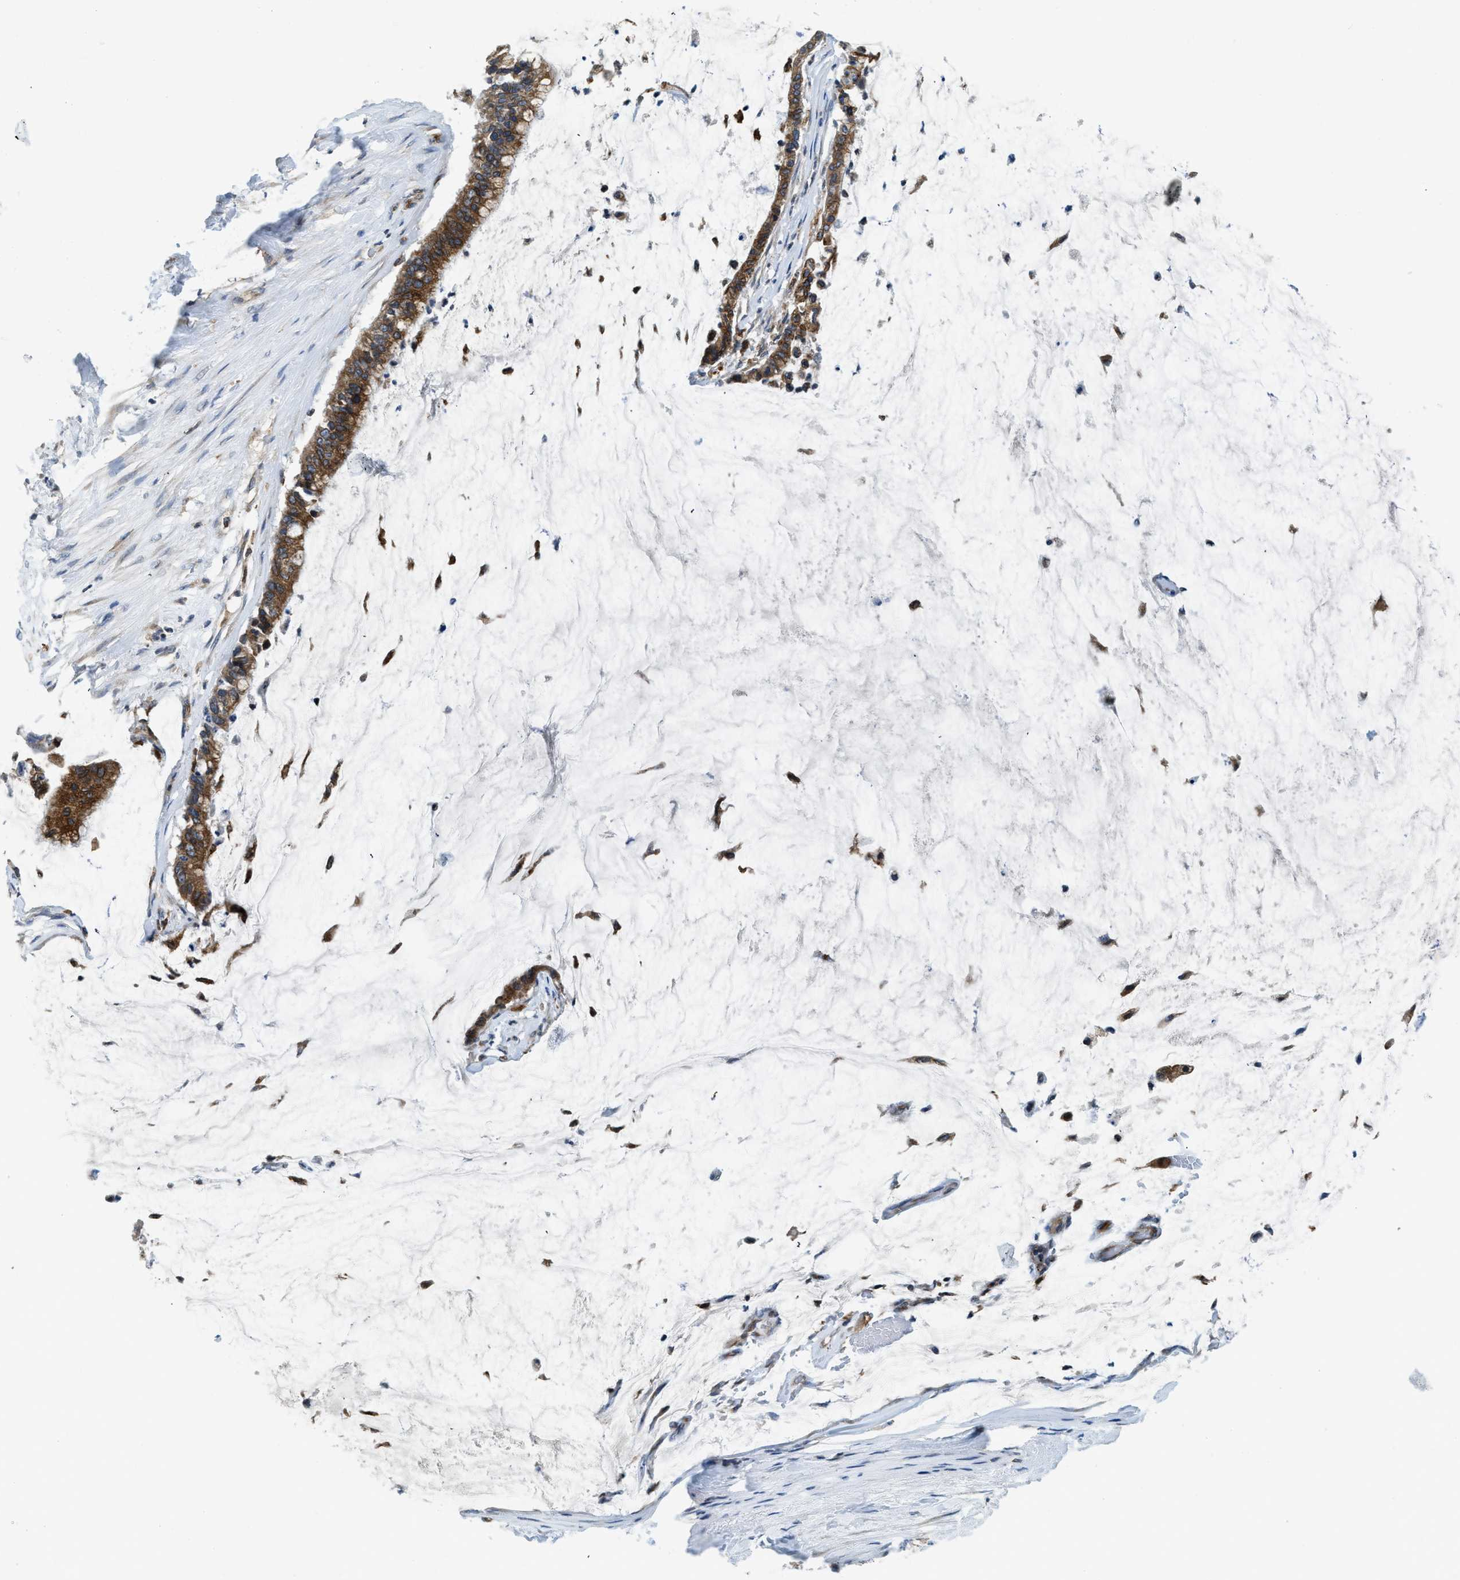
{"staining": {"intensity": "strong", "quantity": ">75%", "location": "cytoplasmic/membranous"}, "tissue": "pancreatic cancer", "cell_type": "Tumor cells", "image_type": "cancer", "snomed": [{"axis": "morphology", "description": "Adenocarcinoma, NOS"}, {"axis": "topography", "description": "Pancreas"}], "caption": "Protein expression by immunohistochemistry shows strong cytoplasmic/membranous staining in approximately >75% of tumor cells in adenocarcinoma (pancreatic).", "gene": "BCAP31", "patient": {"sex": "male", "age": 41}}